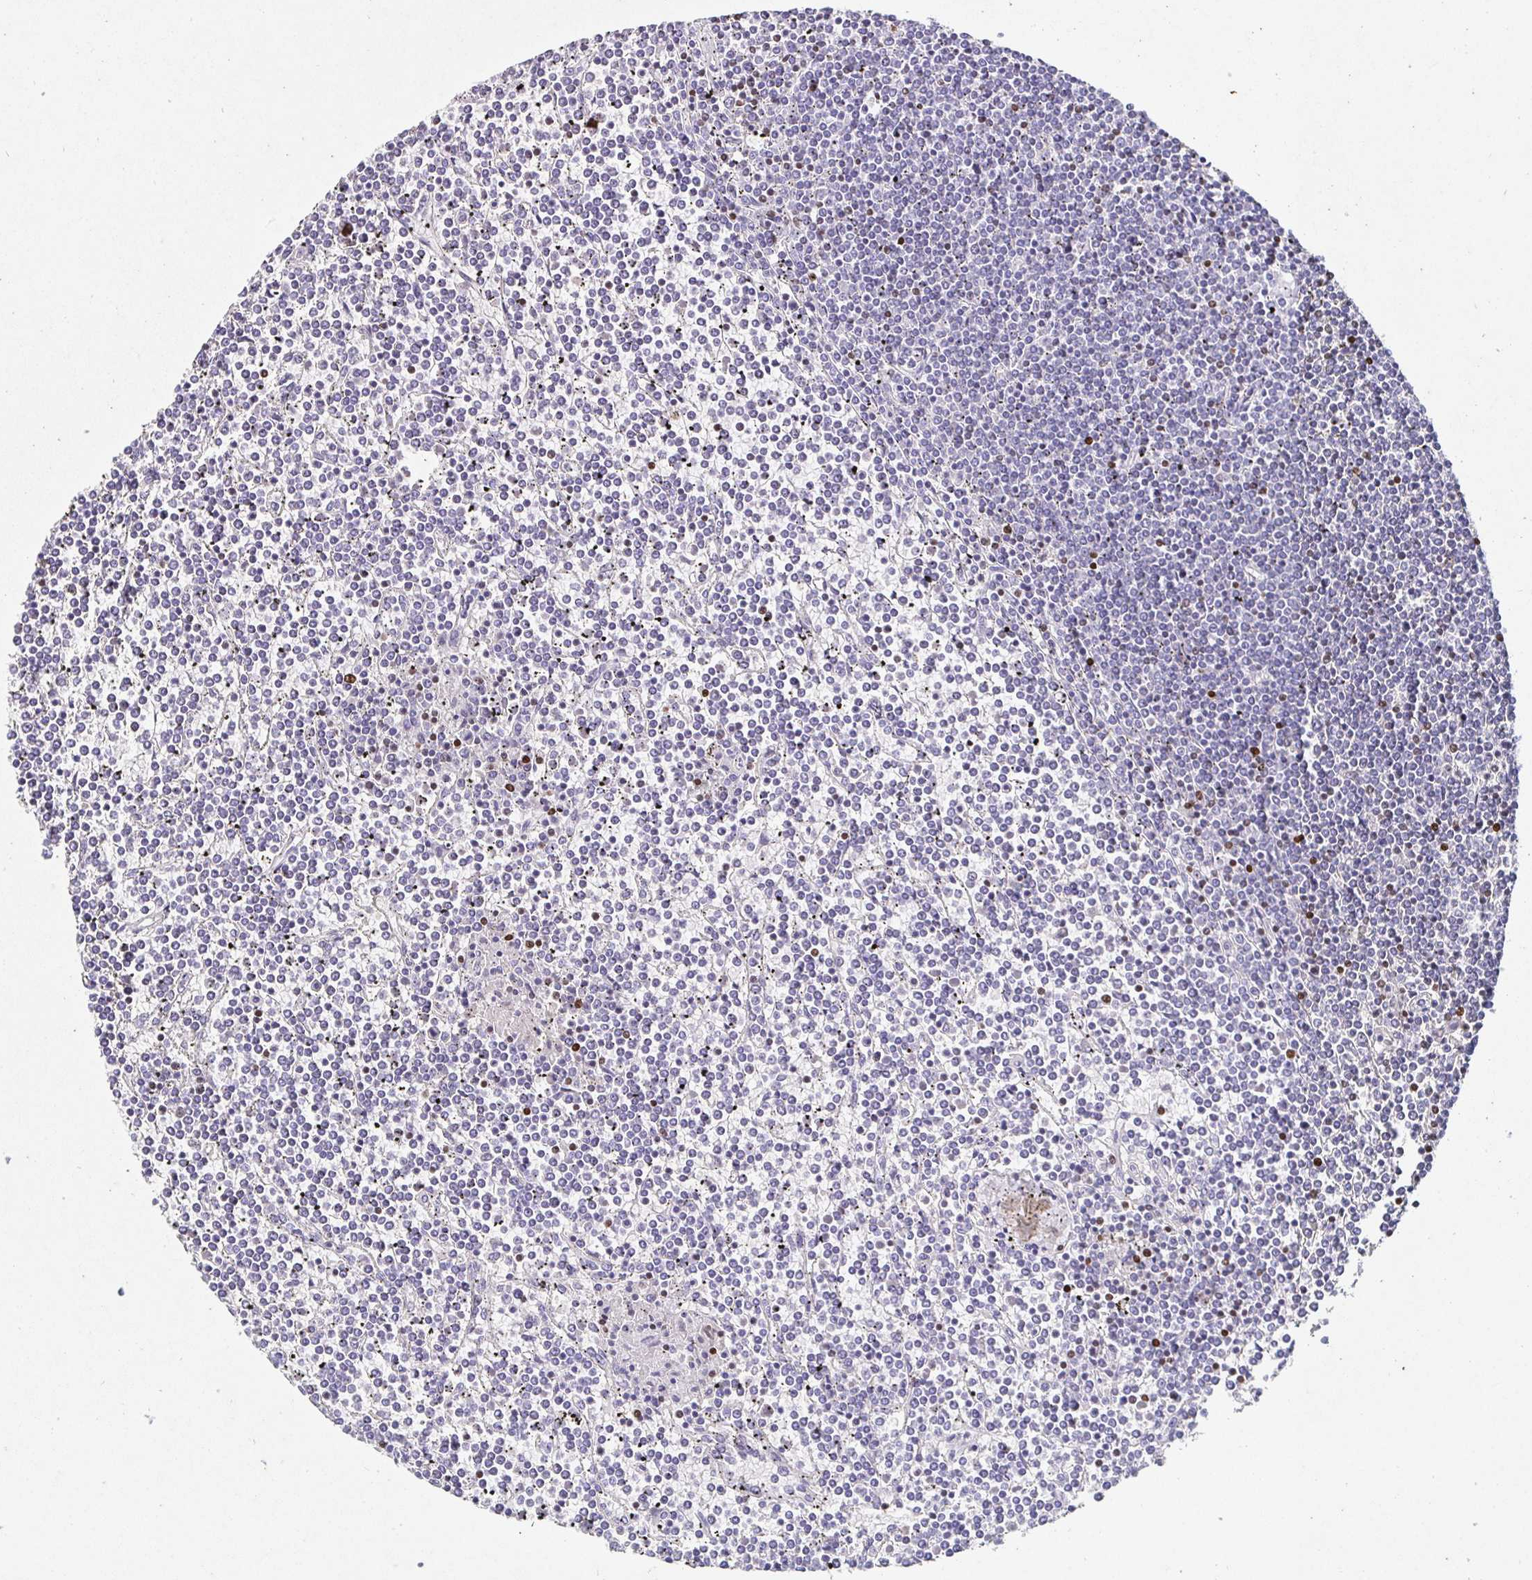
{"staining": {"intensity": "negative", "quantity": "none", "location": "none"}, "tissue": "lymphoma", "cell_type": "Tumor cells", "image_type": "cancer", "snomed": [{"axis": "morphology", "description": "Malignant lymphoma, non-Hodgkin's type, Low grade"}, {"axis": "topography", "description": "Spleen"}], "caption": "Tumor cells are negative for protein expression in human malignant lymphoma, non-Hodgkin's type (low-grade). The staining is performed using DAB (3,3'-diaminobenzidine) brown chromogen with nuclei counter-stained in using hematoxylin.", "gene": "SATB1", "patient": {"sex": "female", "age": 19}}